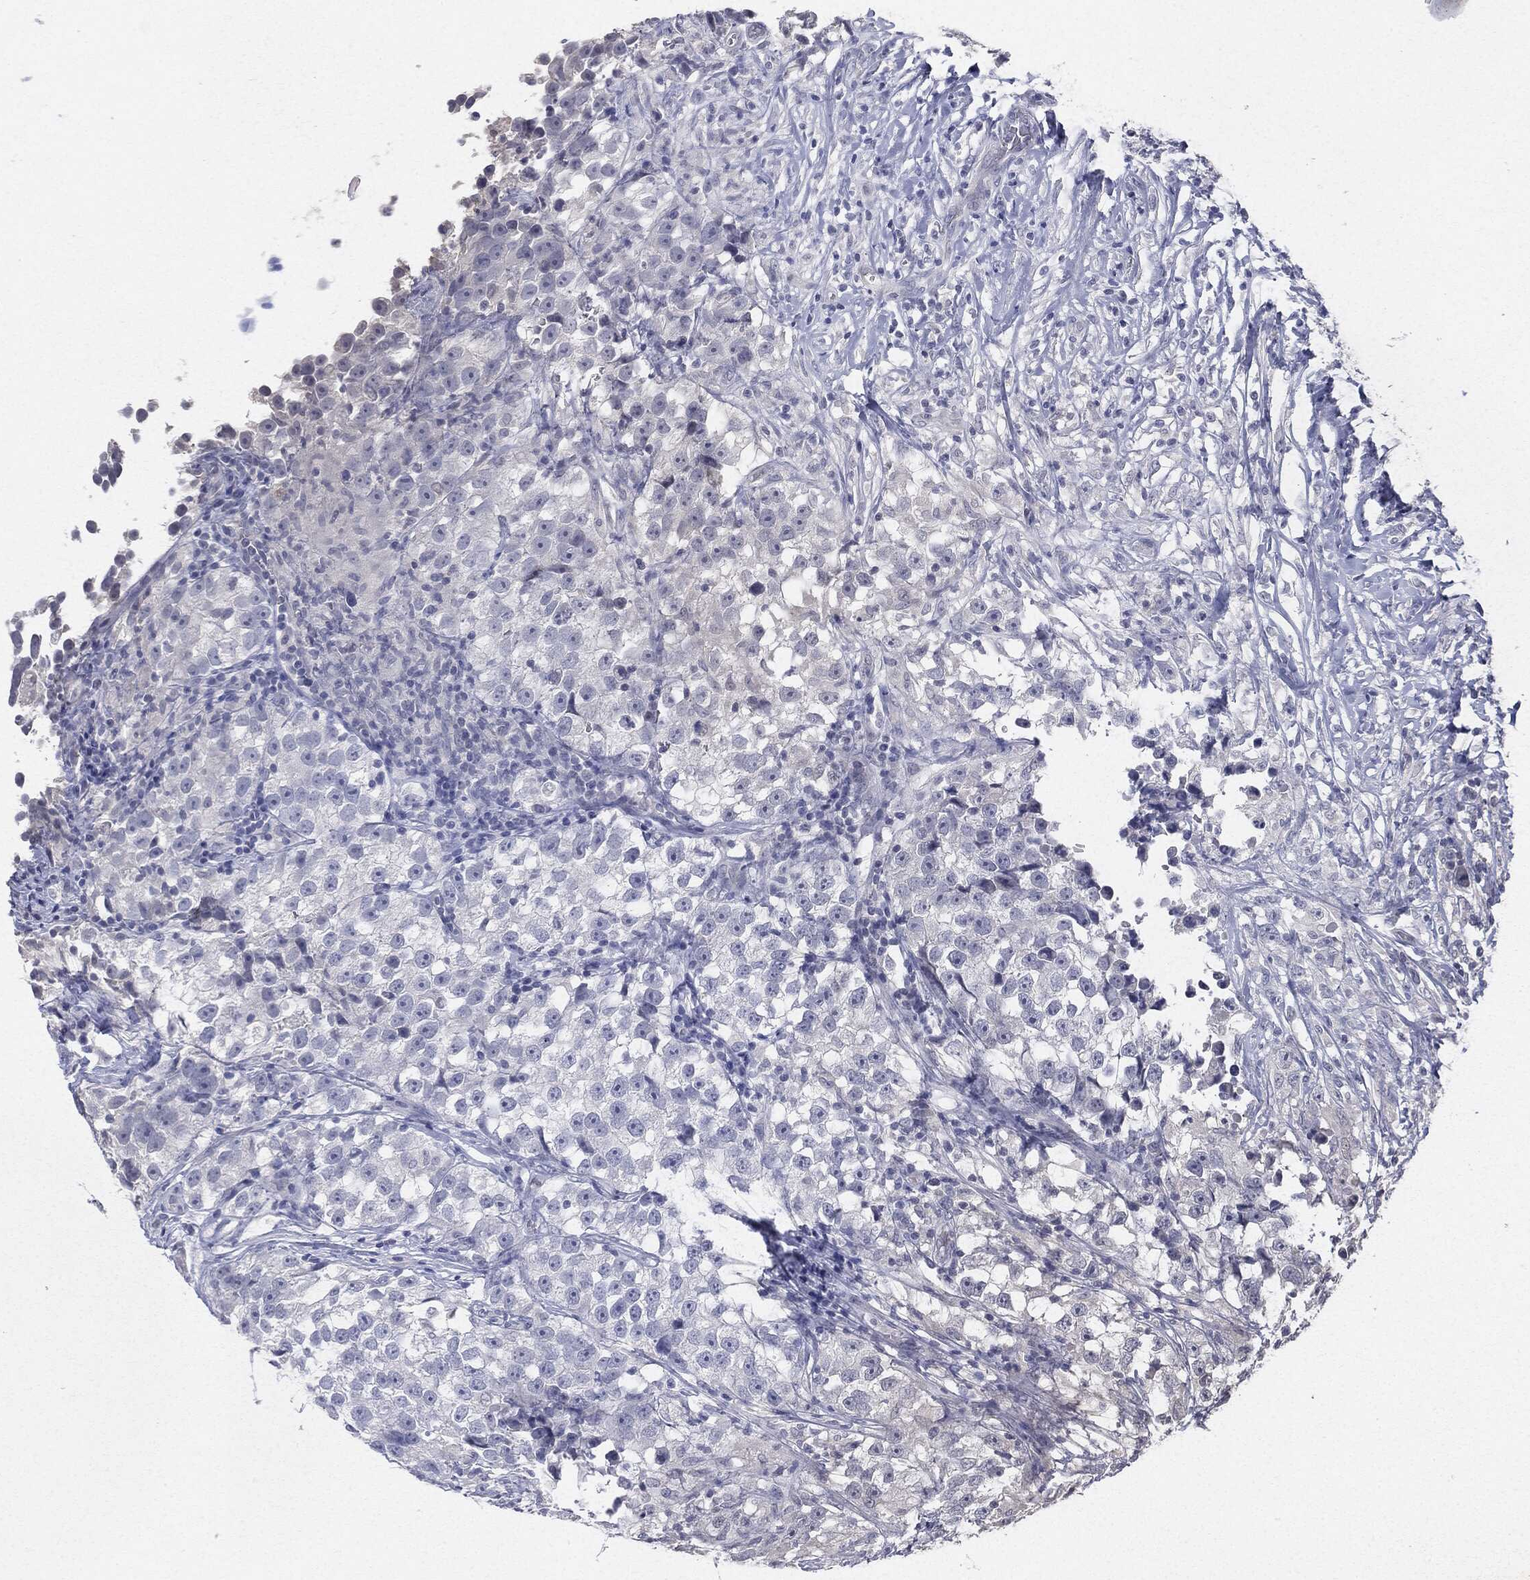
{"staining": {"intensity": "negative", "quantity": "none", "location": "none"}, "tissue": "testis cancer", "cell_type": "Tumor cells", "image_type": "cancer", "snomed": [{"axis": "morphology", "description": "Seminoma, NOS"}, {"axis": "topography", "description": "Testis"}], "caption": "Histopathology image shows no protein expression in tumor cells of testis cancer tissue.", "gene": "CGB1", "patient": {"sex": "male", "age": 46}}